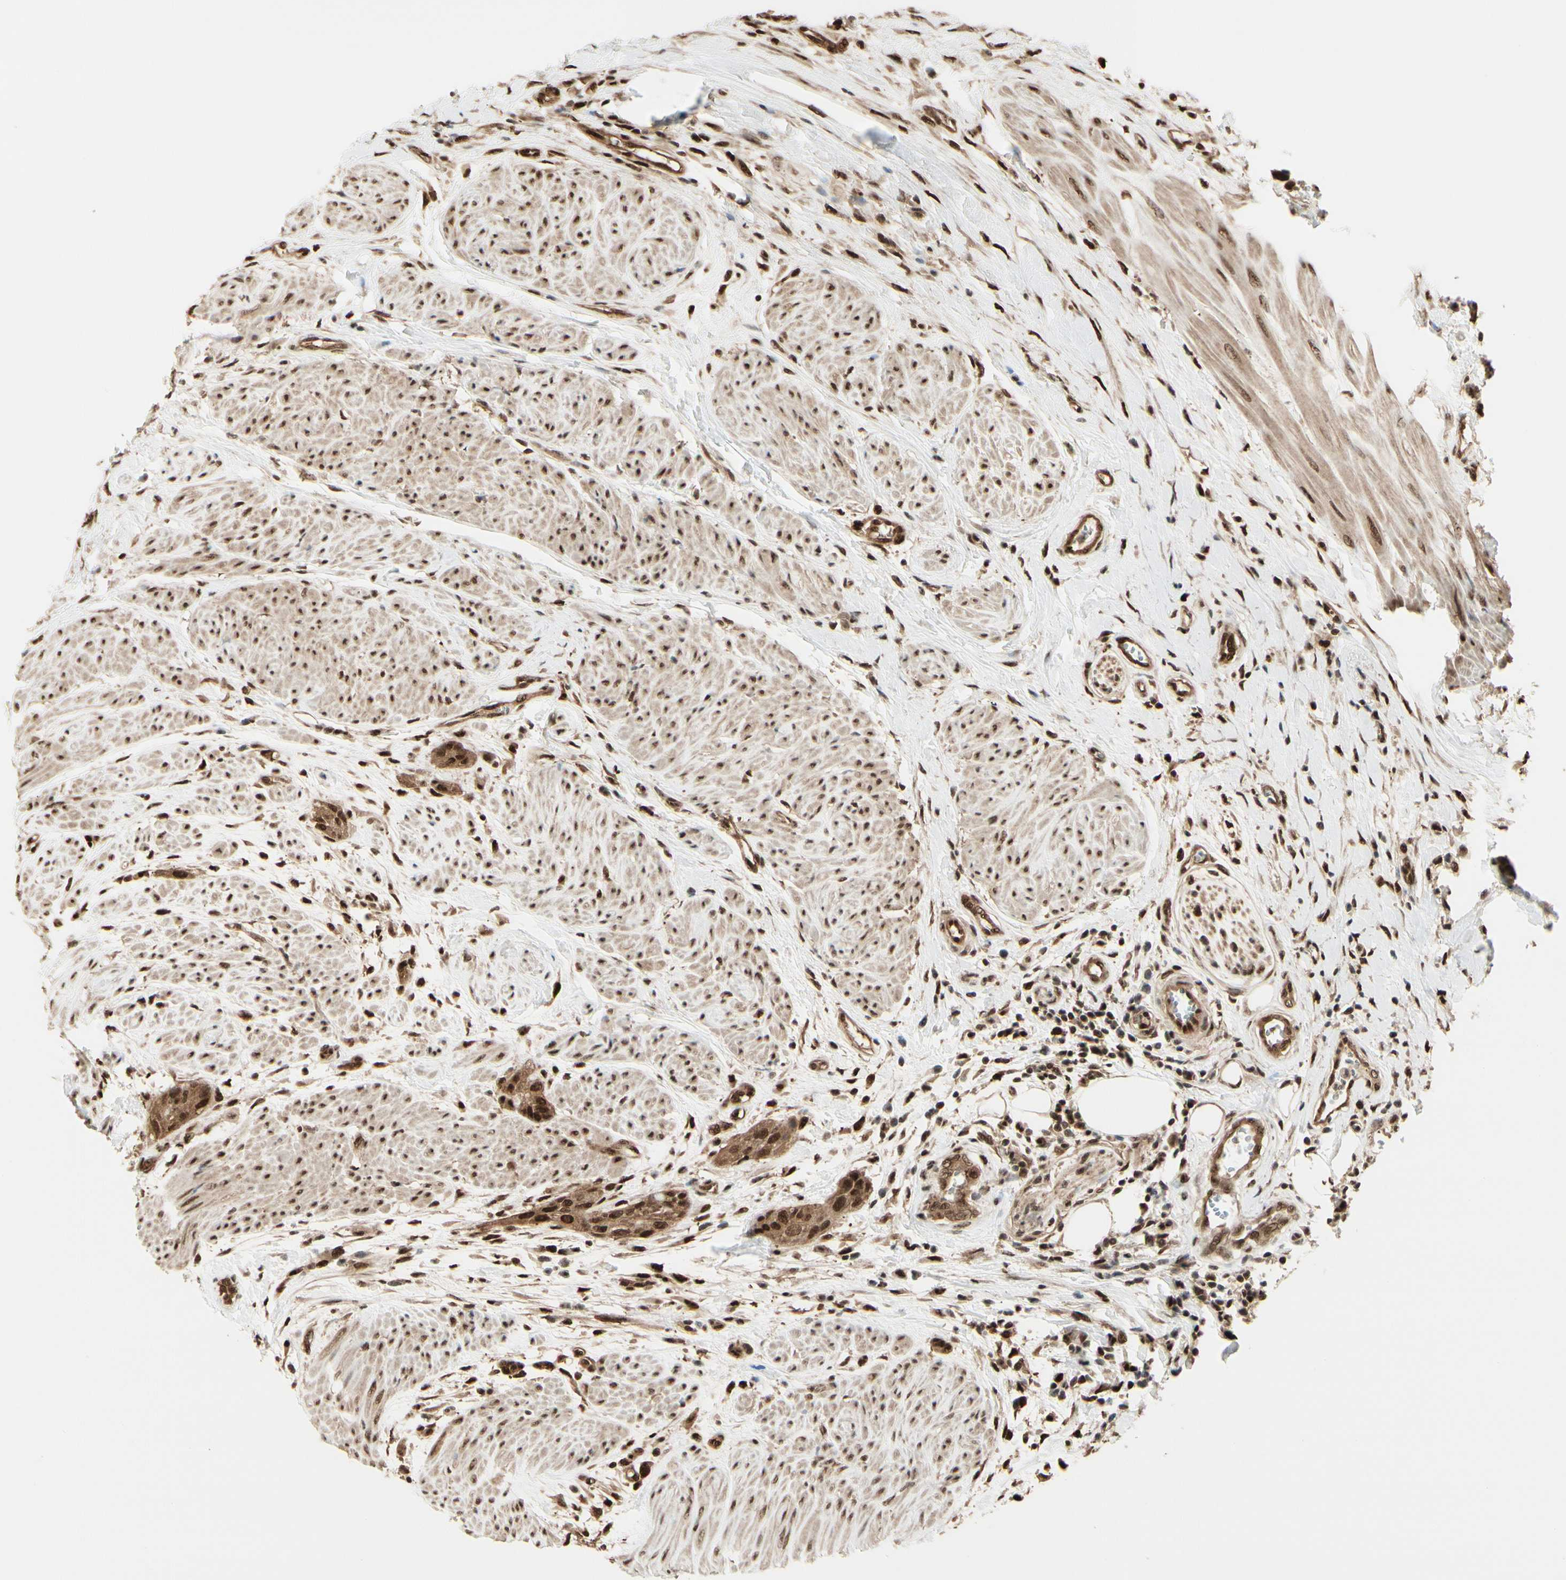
{"staining": {"intensity": "strong", "quantity": ">75%", "location": "cytoplasmic/membranous,nuclear"}, "tissue": "urothelial cancer", "cell_type": "Tumor cells", "image_type": "cancer", "snomed": [{"axis": "morphology", "description": "Urothelial carcinoma, High grade"}, {"axis": "topography", "description": "Urinary bladder"}], "caption": "Immunohistochemical staining of high-grade urothelial carcinoma displays high levels of strong cytoplasmic/membranous and nuclear staining in about >75% of tumor cells.", "gene": "HSF1", "patient": {"sex": "male", "age": 35}}